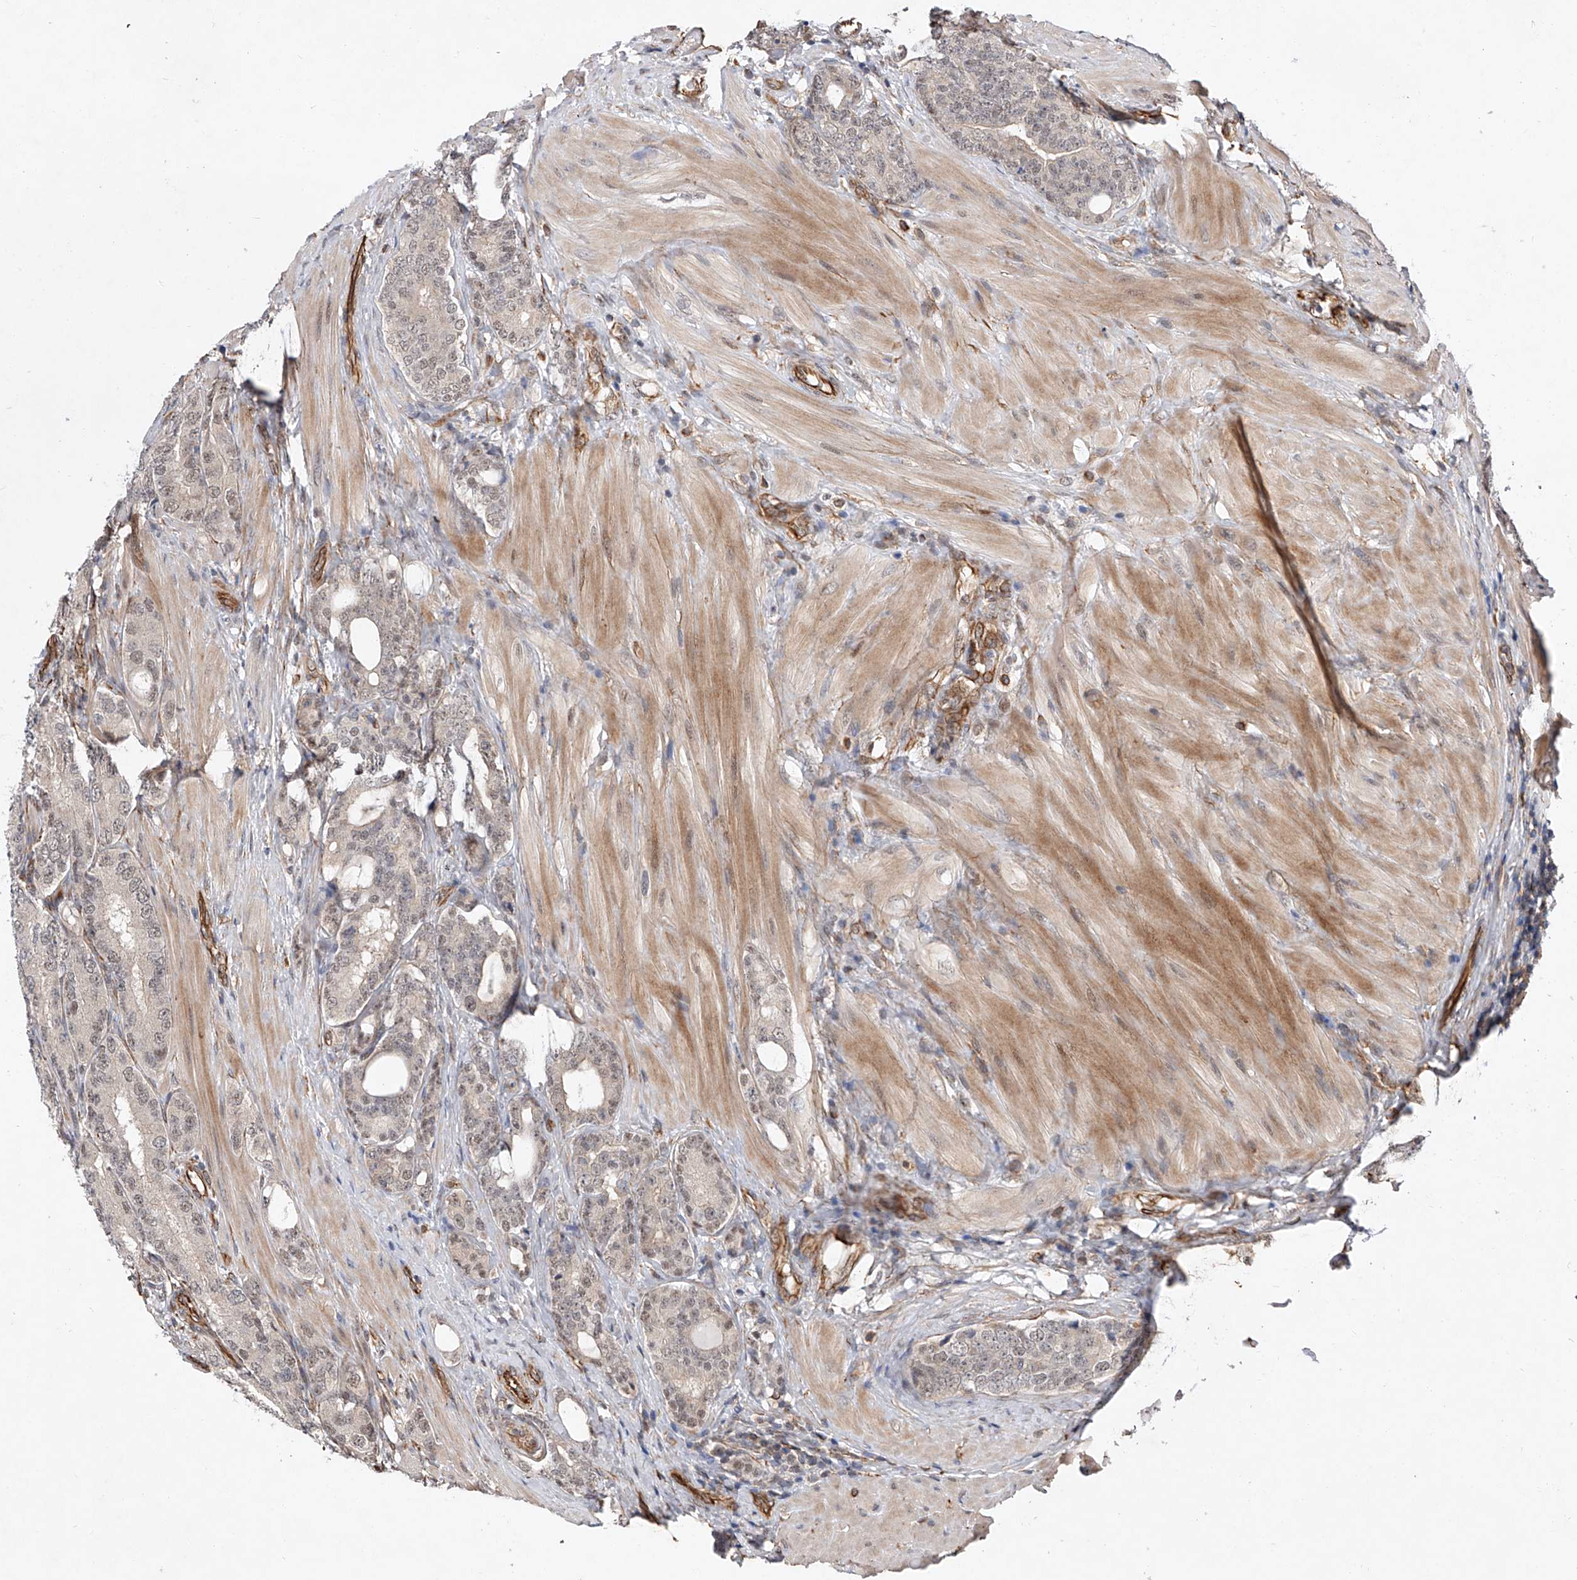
{"staining": {"intensity": "weak", "quantity": "25%-75%", "location": "nuclear"}, "tissue": "prostate cancer", "cell_type": "Tumor cells", "image_type": "cancer", "snomed": [{"axis": "morphology", "description": "Adenocarcinoma, High grade"}, {"axis": "topography", "description": "Prostate"}], "caption": "Prostate cancer (adenocarcinoma (high-grade)) stained with a brown dye exhibits weak nuclear positive positivity in approximately 25%-75% of tumor cells.", "gene": "AMD1", "patient": {"sex": "male", "age": 56}}